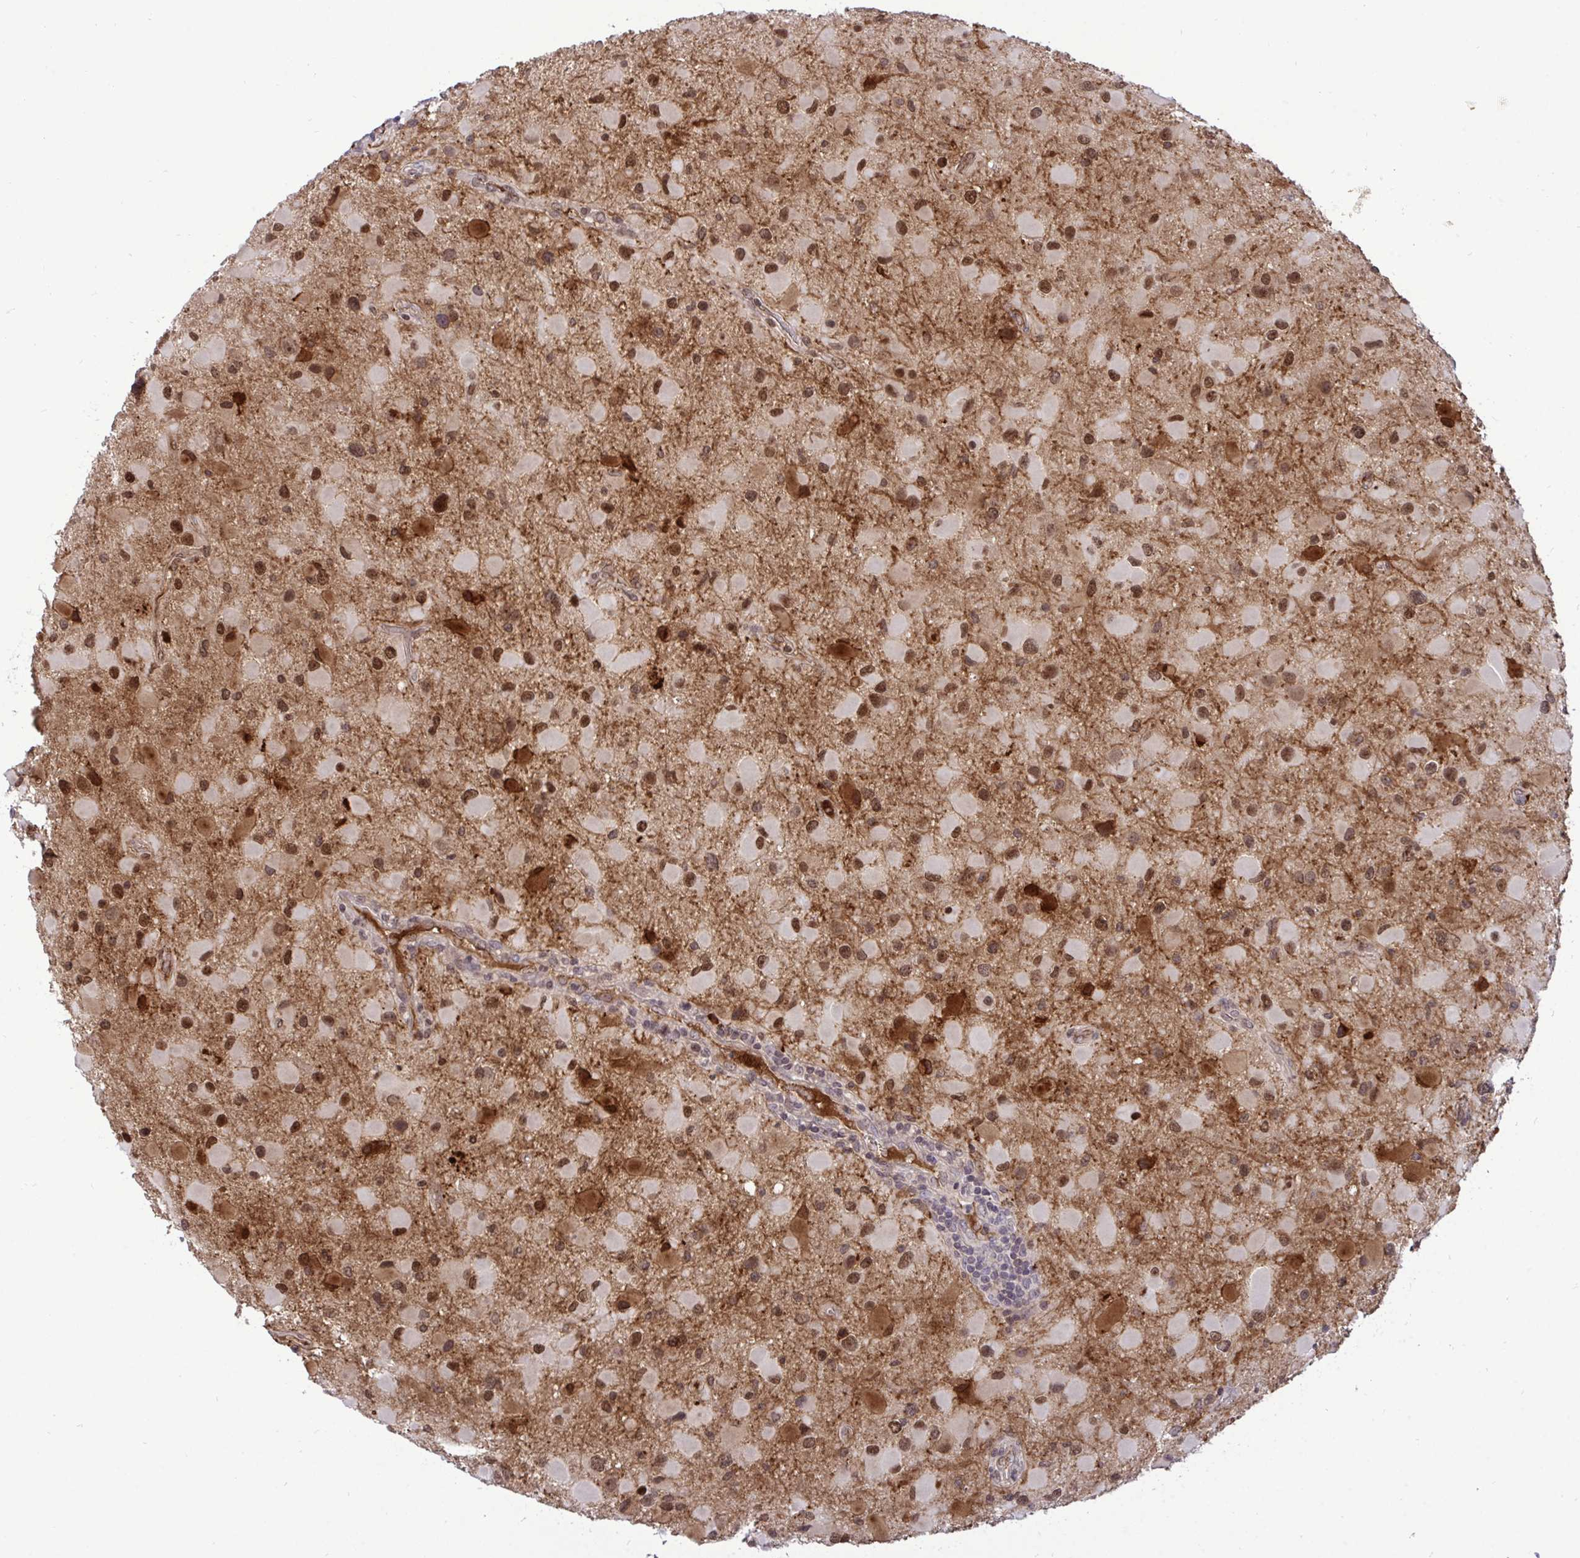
{"staining": {"intensity": "moderate", "quantity": ">75%", "location": "cytoplasmic/membranous,nuclear"}, "tissue": "glioma", "cell_type": "Tumor cells", "image_type": "cancer", "snomed": [{"axis": "morphology", "description": "Glioma, malignant, Low grade"}, {"axis": "topography", "description": "Brain"}], "caption": "Immunohistochemical staining of human glioma demonstrates medium levels of moderate cytoplasmic/membranous and nuclear positivity in about >75% of tumor cells.", "gene": "F2", "patient": {"sex": "female", "age": 32}}